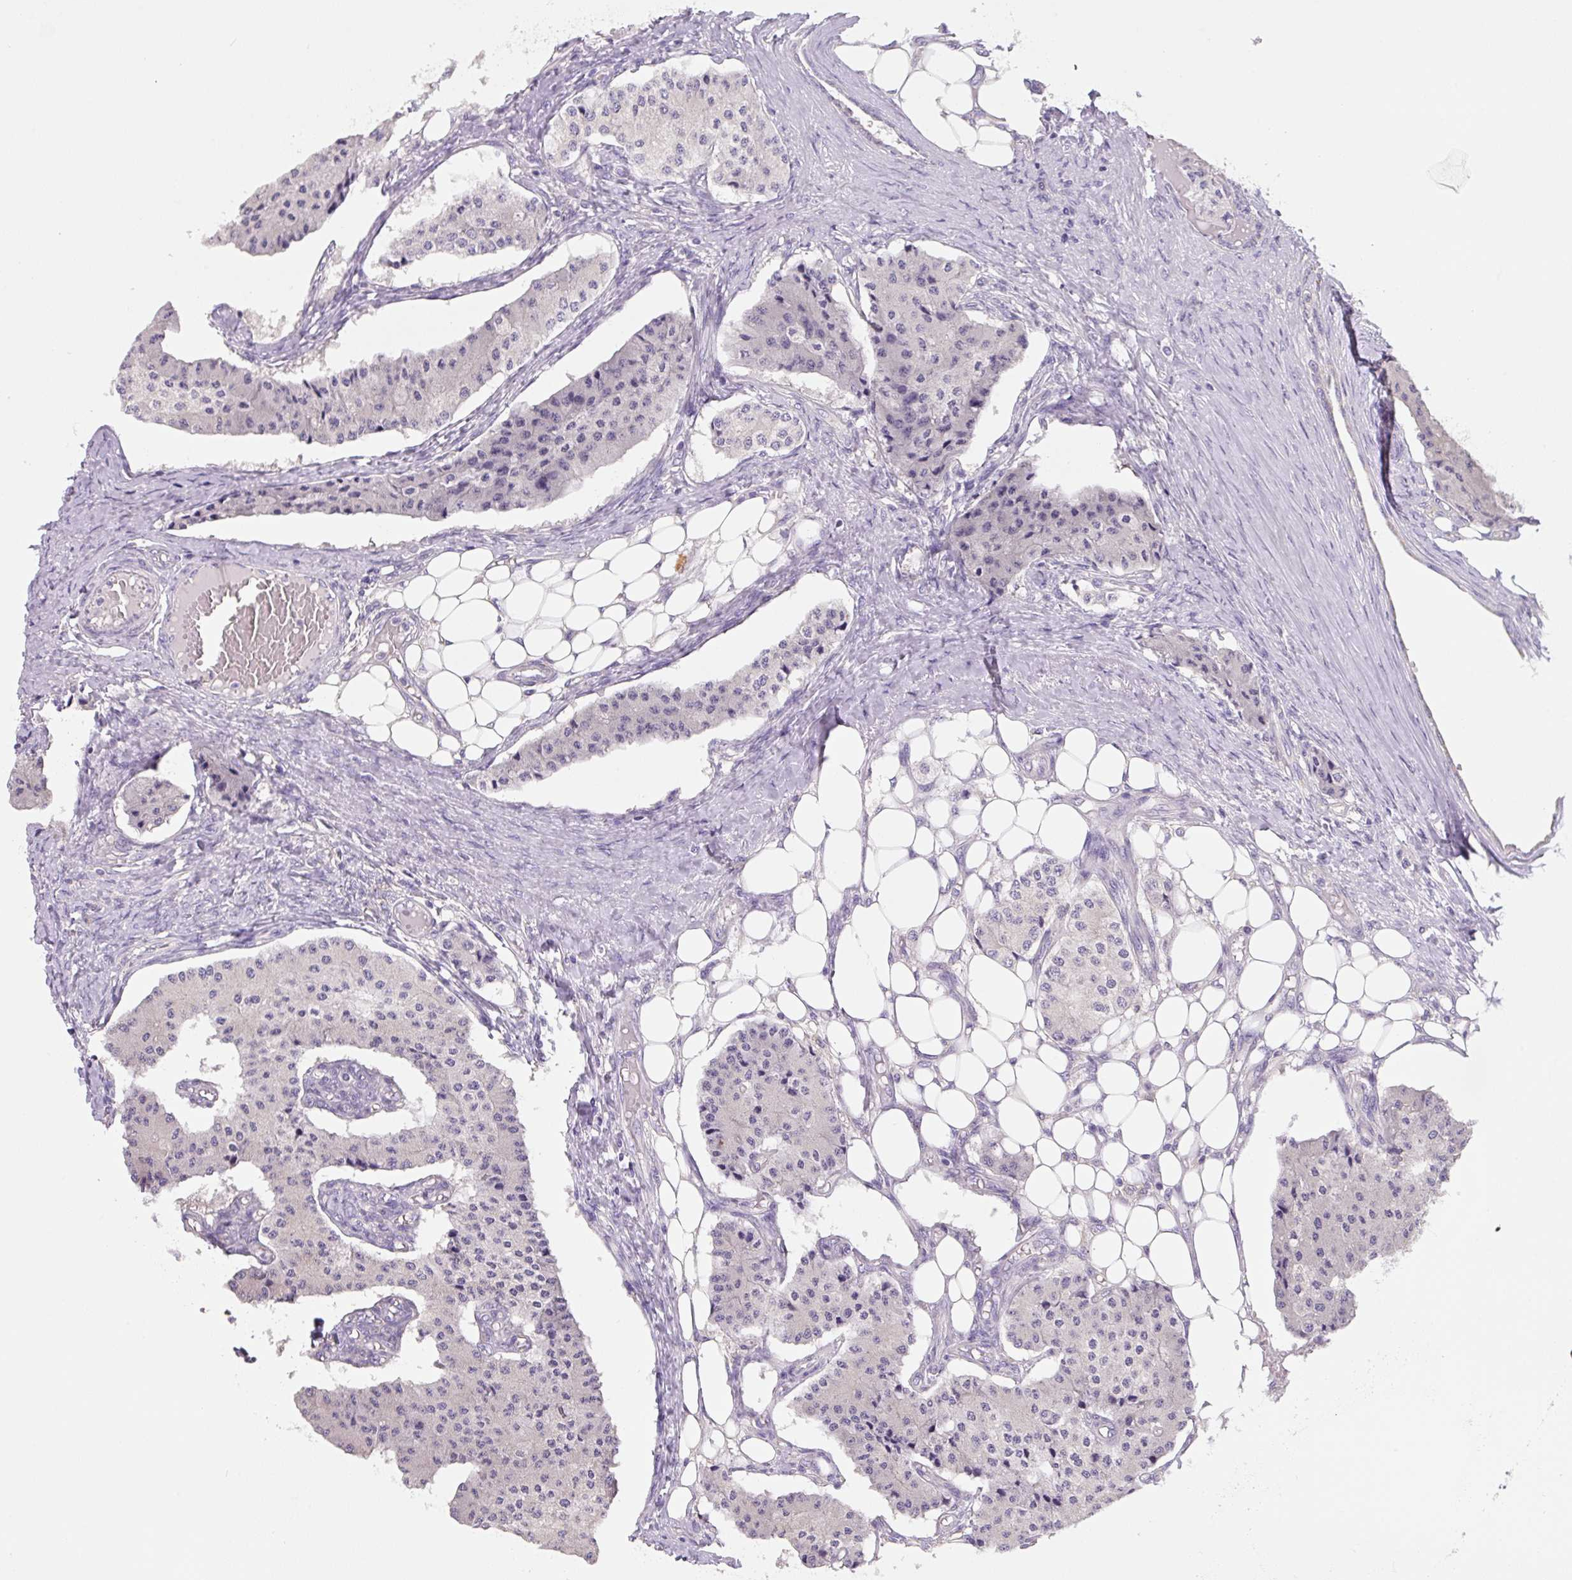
{"staining": {"intensity": "negative", "quantity": "none", "location": "none"}, "tissue": "carcinoid", "cell_type": "Tumor cells", "image_type": "cancer", "snomed": [{"axis": "morphology", "description": "Carcinoid, malignant, NOS"}, {"axis": "topography", "description": "Colon"}], "caption": "Immunohistochemistry micrograph of neoplastic tissue: human carcinoid stained with DAB (3,3'-diaminobenzidine) shows no significant protein staining in tumor cells.", "gene": "FZD5", "patient": {"sex": "female", "age": 52}}